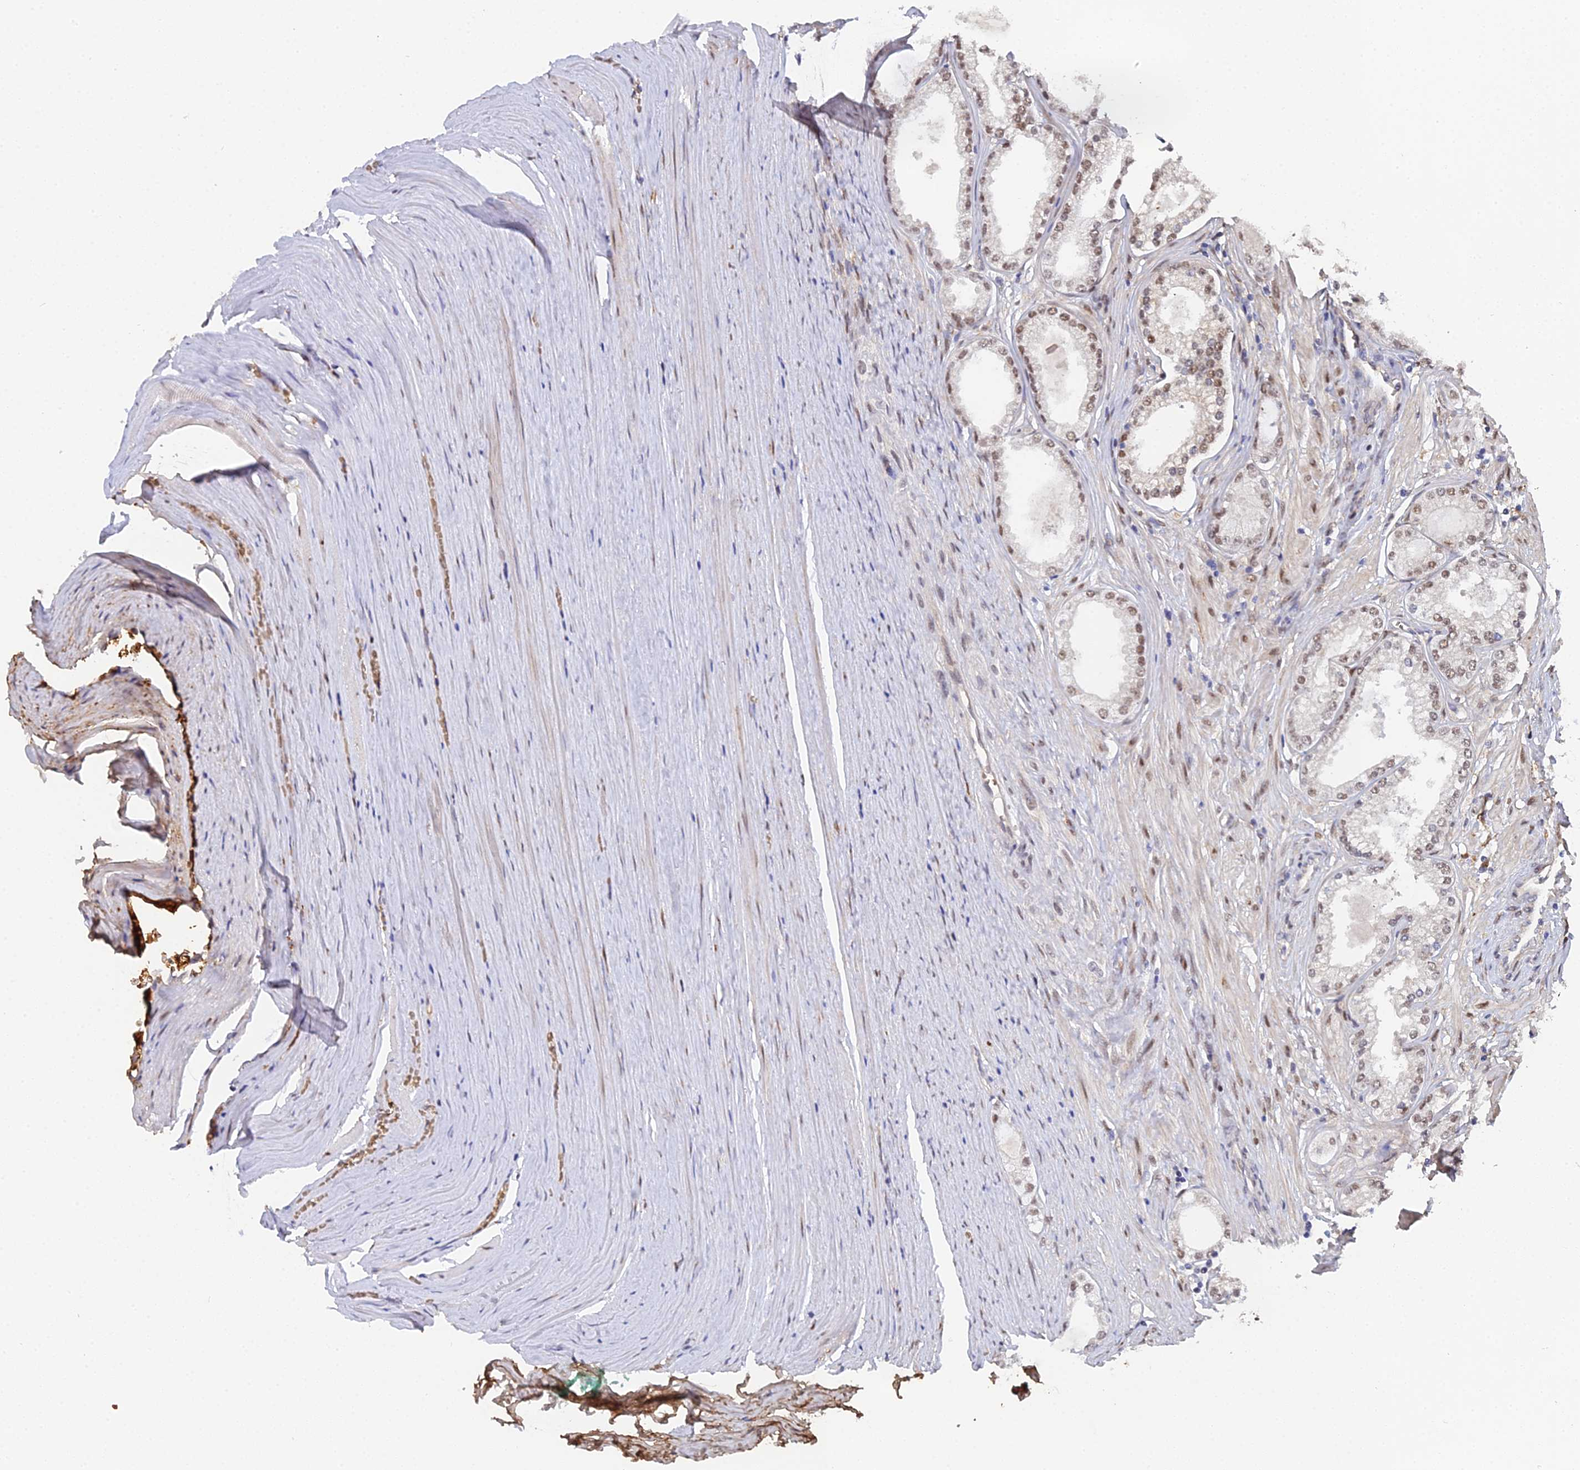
{"staining": {"intensity": "weak", "quantity": ">75%", "location": "nuclear"}, "tissue": "prostate cancer", "cell_type": "Tumor cells", "image_type": "cancer", "snomed": [{"axis": "morphology", "description": "Adenocarcinoma, High grade"}, {"axis": "topography", "description": "Prostate"}], "caption": "Immunohistochemistry (IHC) image of neoplastic tissue: prostate cancer (high-grade adenocarcinoma) stained using immunohistochemistry exhibits low levels of weak protein expression localized specifically in the nuclear of tumor cells, appearing as a nuclear brown color.", "gene": "BCL9", "patient": {"sex": "male", "age": 68}}